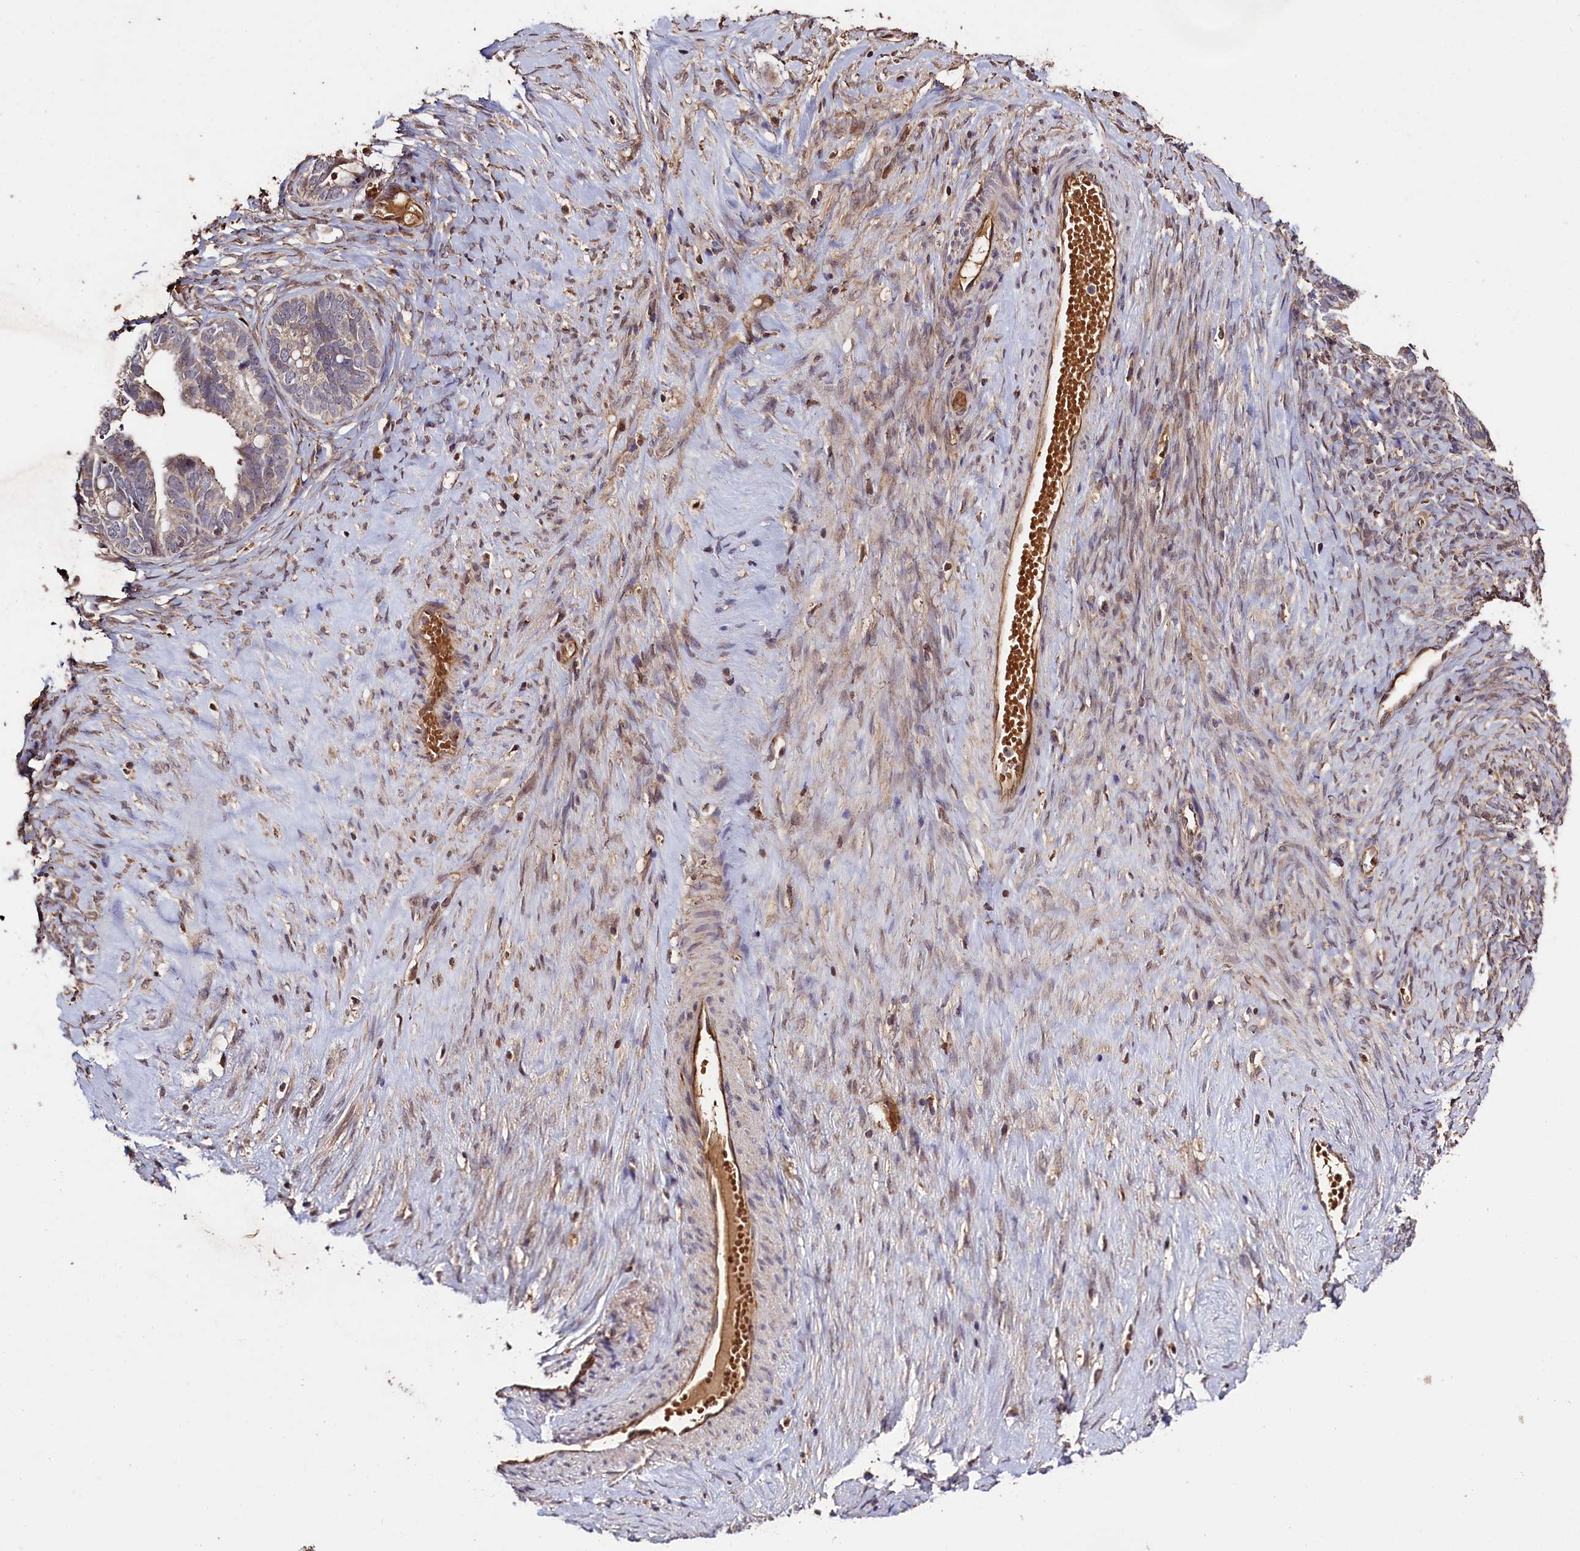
{"staining": {"intensity": "weak", "quantity": "25%-75%", "location": "cytoplasmic/membranous"}, "tissue": "ovarian cancer", "cell_type": "Tumor cells", "image_type": "cancer", "snomed": [{"axis": "morphology", "description": "Cystadenocarcinoma, serous, NOS"}, {"axis": "topography", "description": "Ovary"}], "caption": "A brown stain labels weak cytoplasmic/membranous positivity of a protein in ovarian cancer (serous cystadenocarcinoma) tumor cells.", "gene": "CLRN2", "patient": {"sex": "female", "age": 56}}